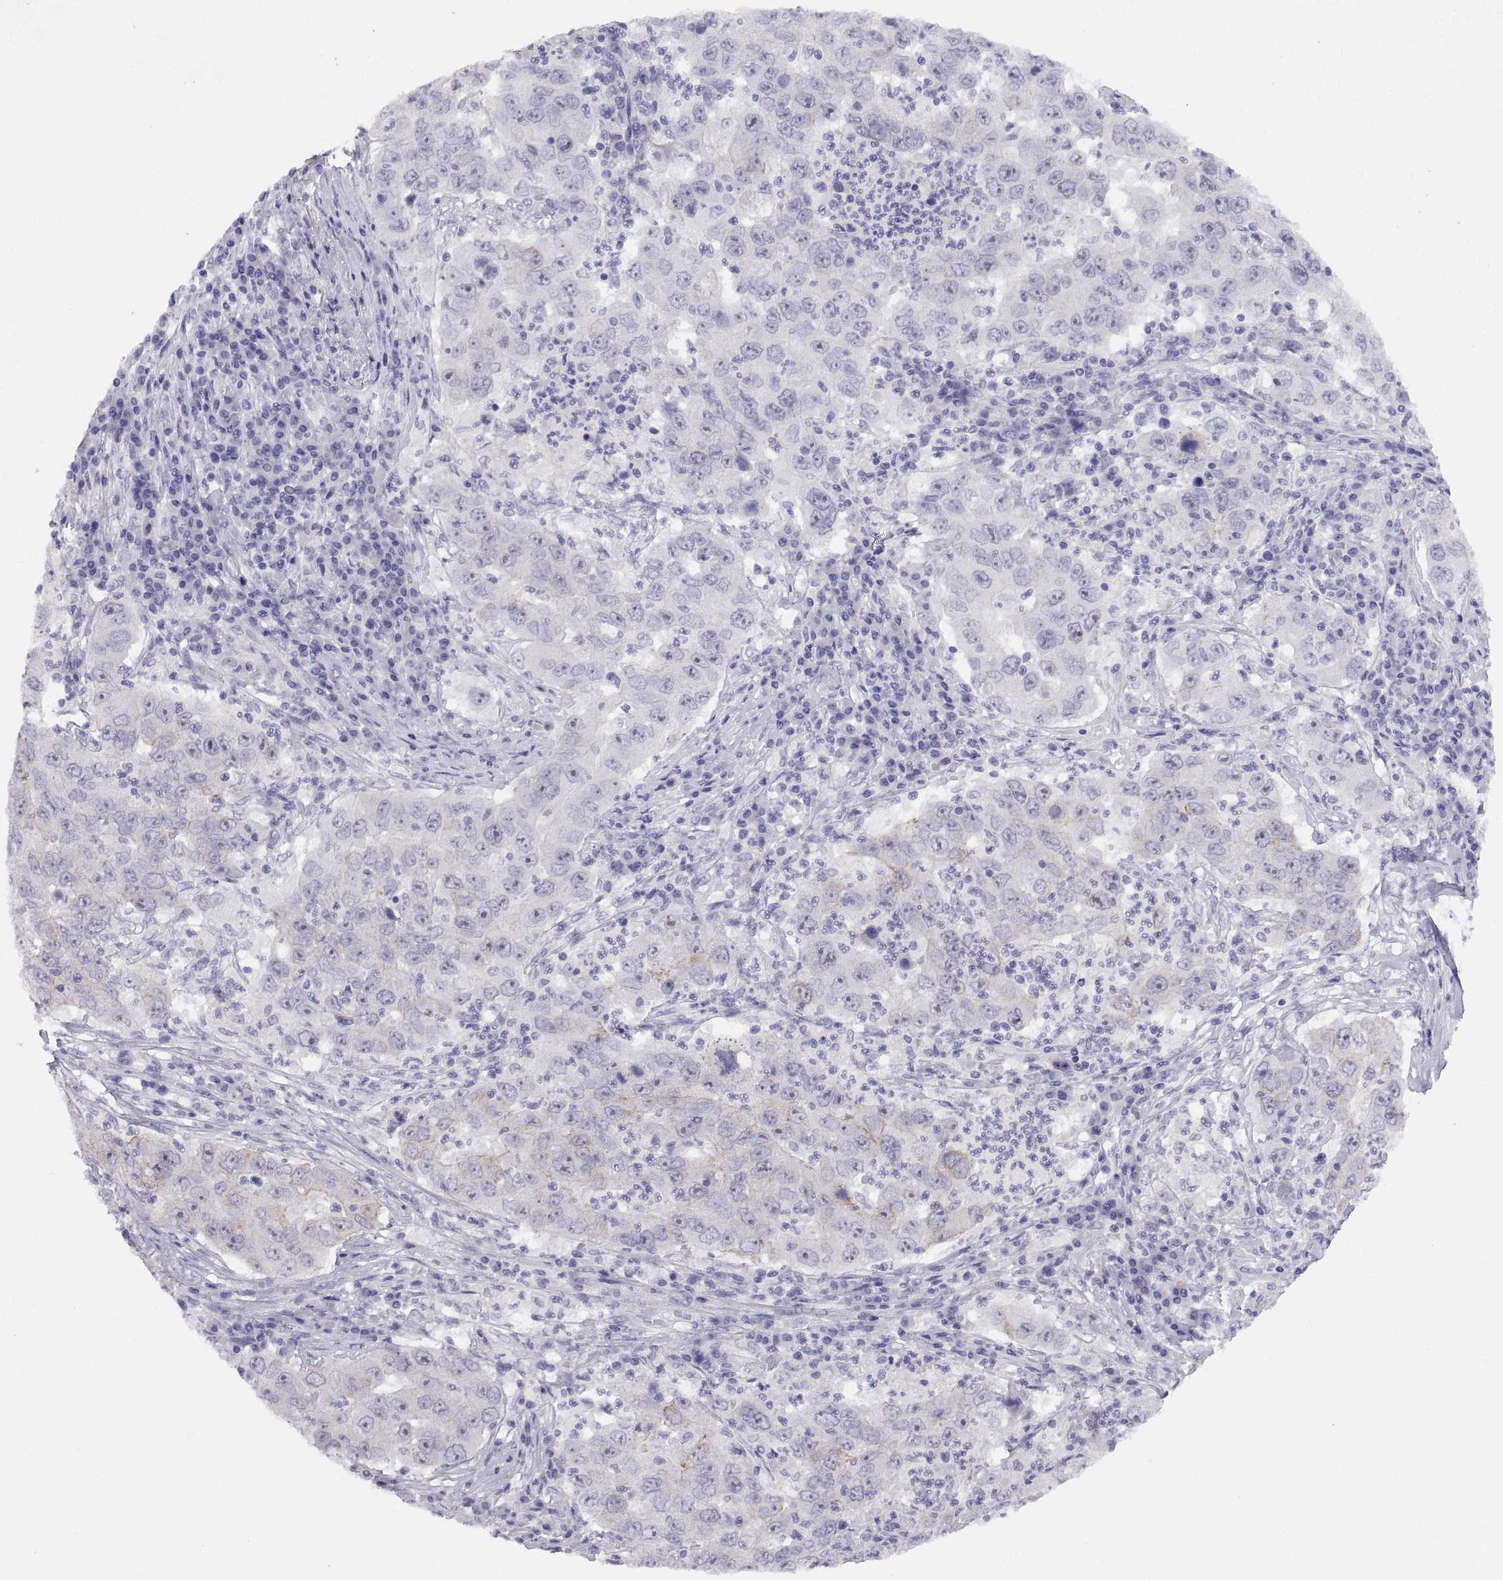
{"staining": {"intensity": "negative", "quantity": "none", "location": "none"}, "tissue": "lung cancer", "cell_type": "Tumor cells", "image_type": "cancer", "snomed": [{"axis": "morphology", "description": "Adenocarcinoma, NOS"}, {"axis": "topography", "description": "Lung"}], "caption": "High power microscopy micrograph of an immunohistochemistry (IHC) histopathology image of lung cancer, revealing no significant expression in tumor cells.", "gene": "VSX2", "patient": {"sex": "male", "age": 73}}